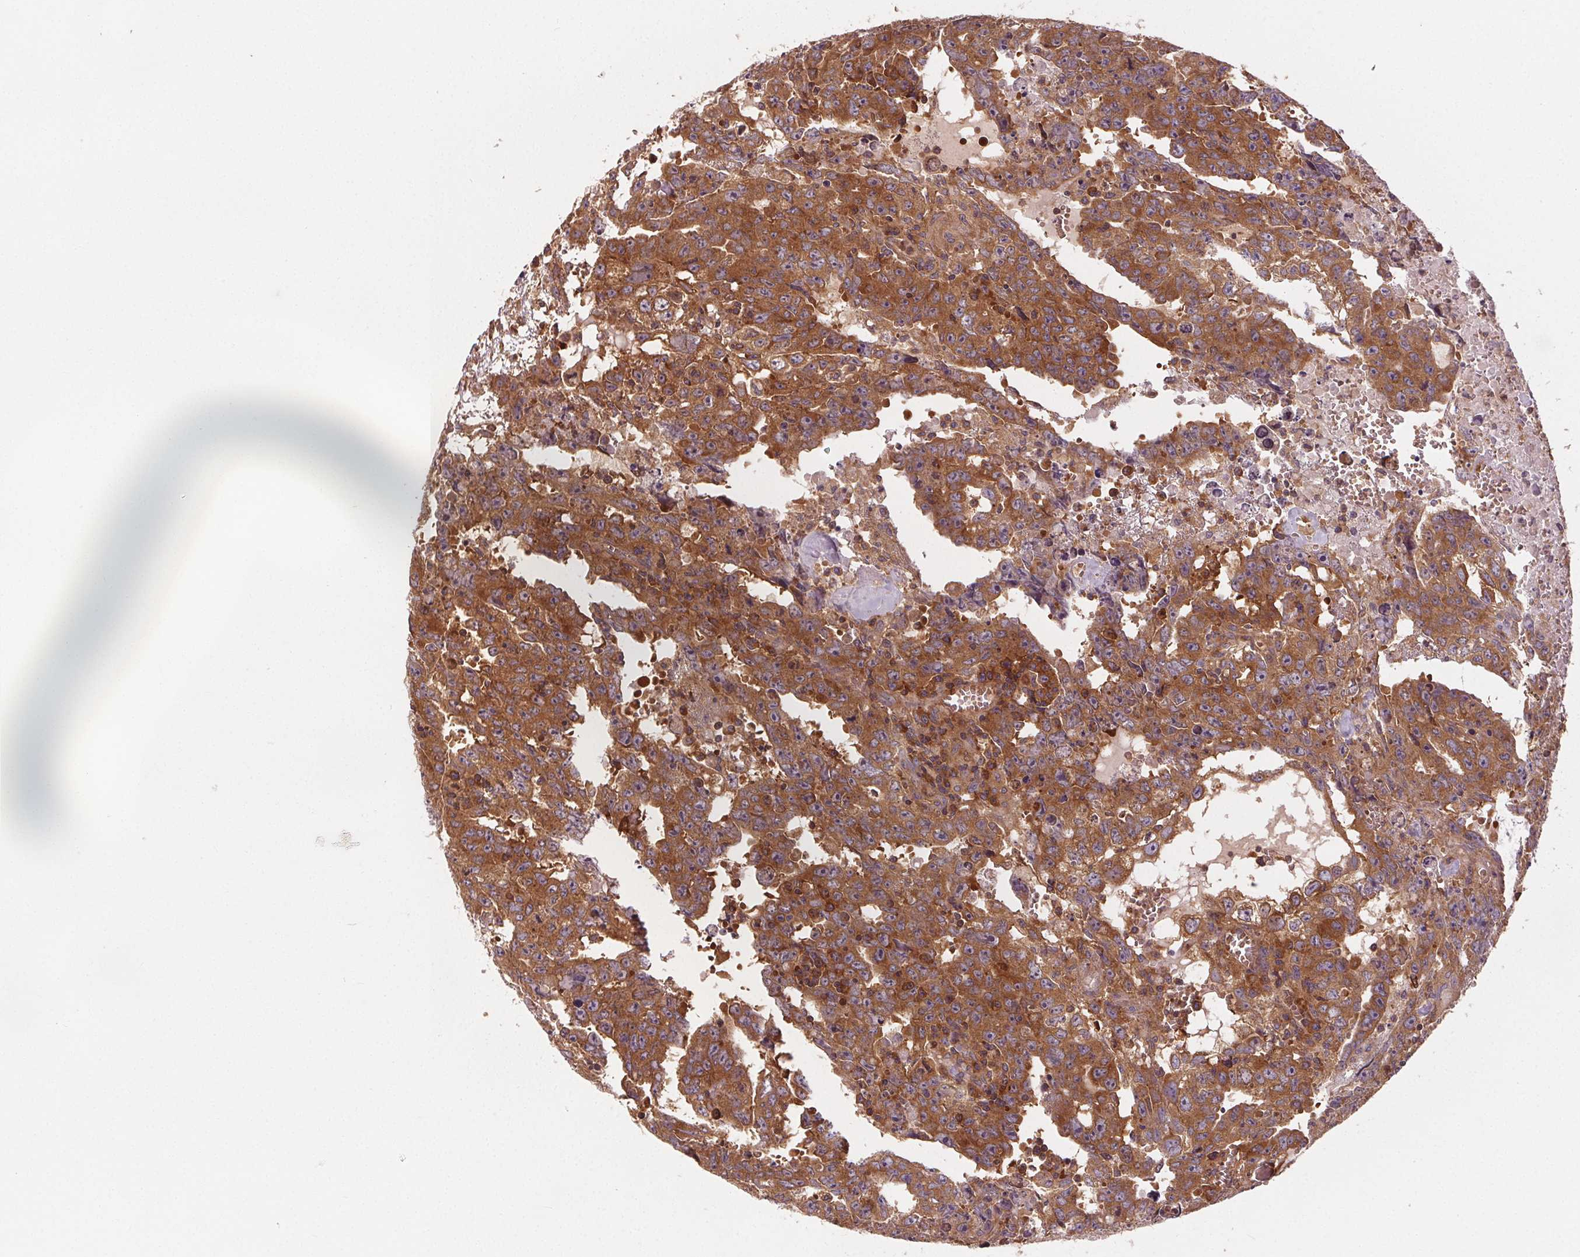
{"staining": {"intensity": "moderate", "quantity": ">75%", "location": "cytoplasmic/membranous"}, "tissue": "testis cancer", "cell_type": "Tumor cells", "image_type": "cancer", "snomed": [{"axis": "morphology", "description": "Carcinoma, Embryonal, NOS"}, {"axis": "topography", "description": "Testis"}], "caption": "IHC of testis cancer (embryonal carcinoma) reveals medium levels of moderate cytoplasmic/membranous expression in about >75% of tumor cells.", "gene": "EIF3D", "patient": {"sex": "male", "age": 22}}